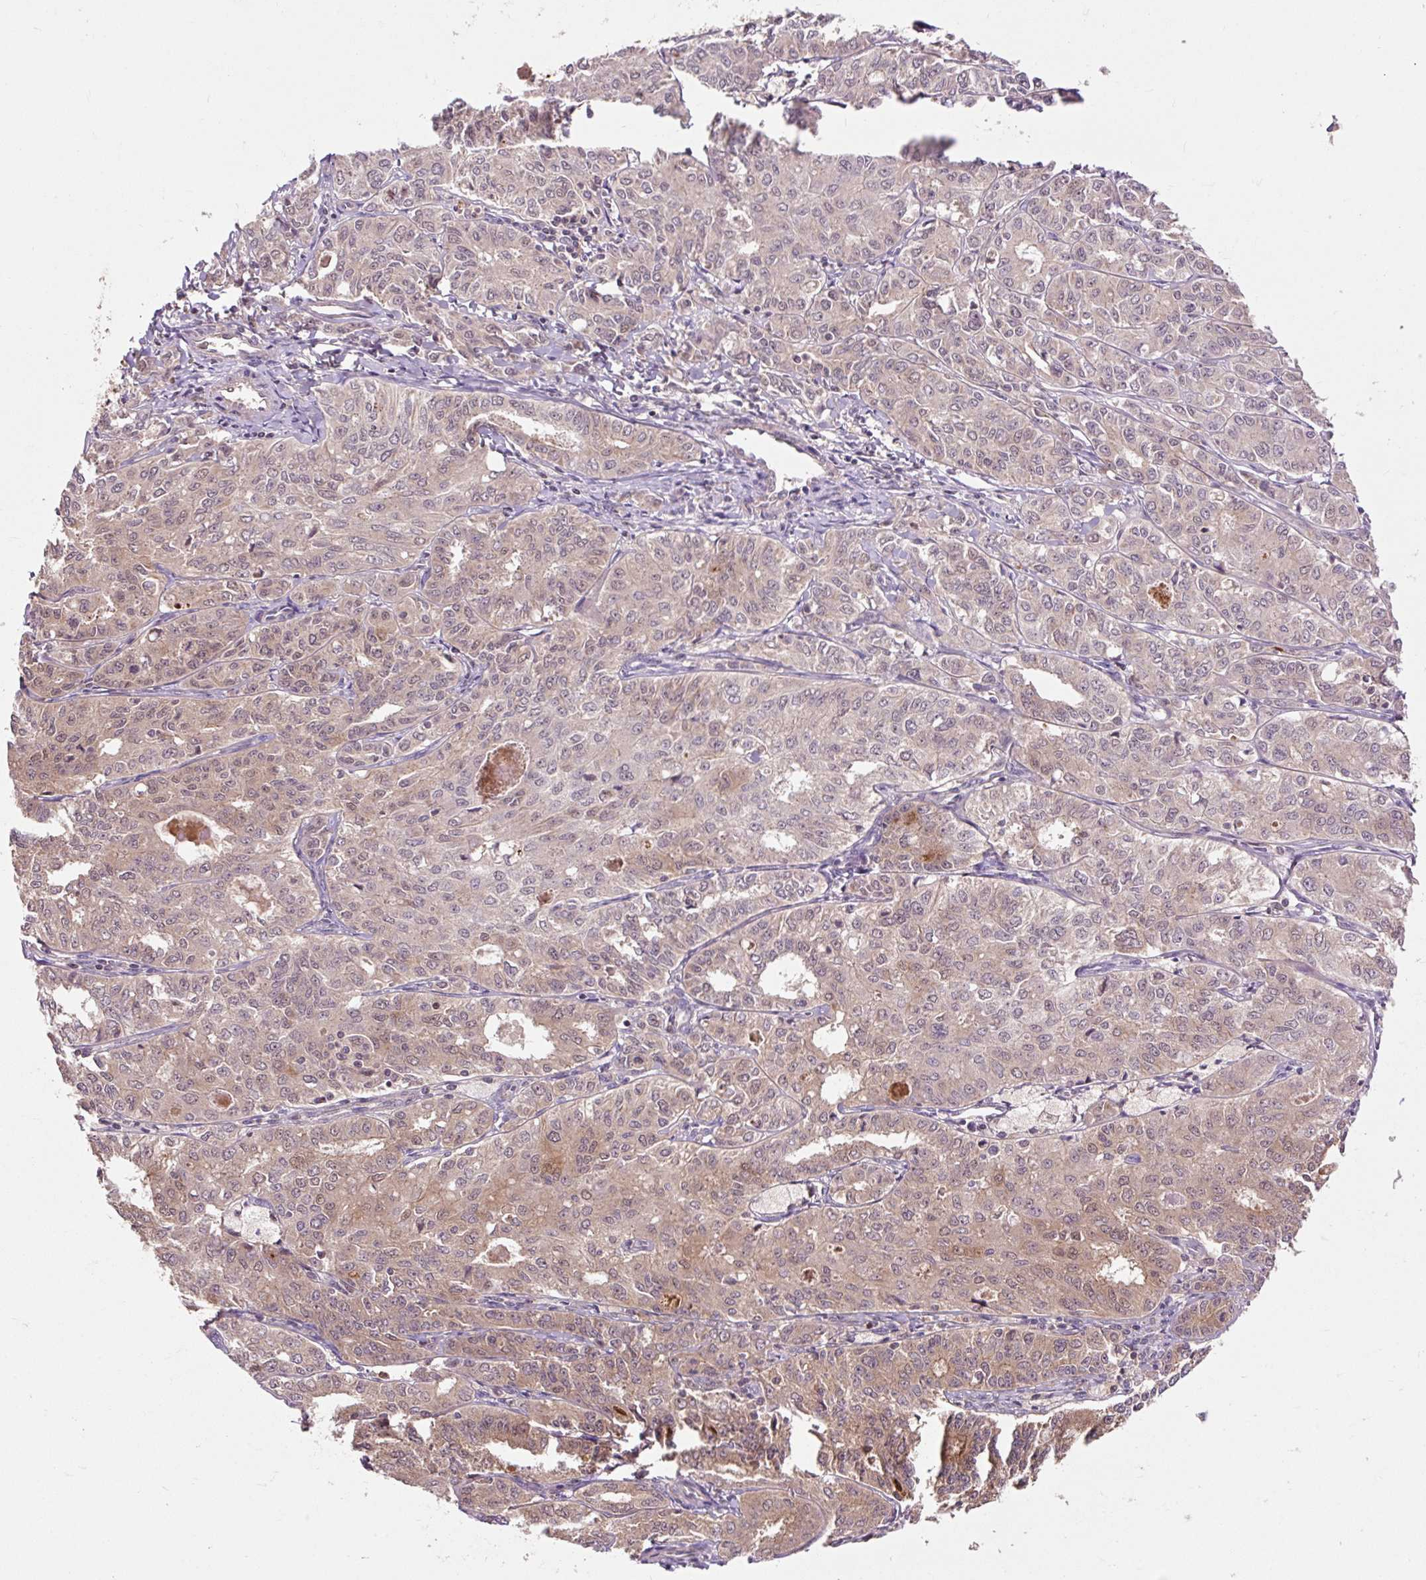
{"staining": {"intensity": "weak", "quantity": "25%-75%", "location": "cytoplasmic/membranous,nuclear"}, "tissue": "endometrial cancer", "cell_type": "Tumor cells", "image_type": "cancer", "snomed": [{"axis": "morphology", "description": "Adenocarcinoma, NOS"}, {"axis": "topography", "description": "Endometrium"}], "caption": "Immunohistochemistry (IHC) (DAB) staining of endometrial cancer demonstrates weak cytoplasmic/membranous and nuclear protein staining in approximately 25%-75% of tumor cells. Nuclei are stained in blue.", "gene": "MMS19", "patient": {"sex": "female", "age": 61}}